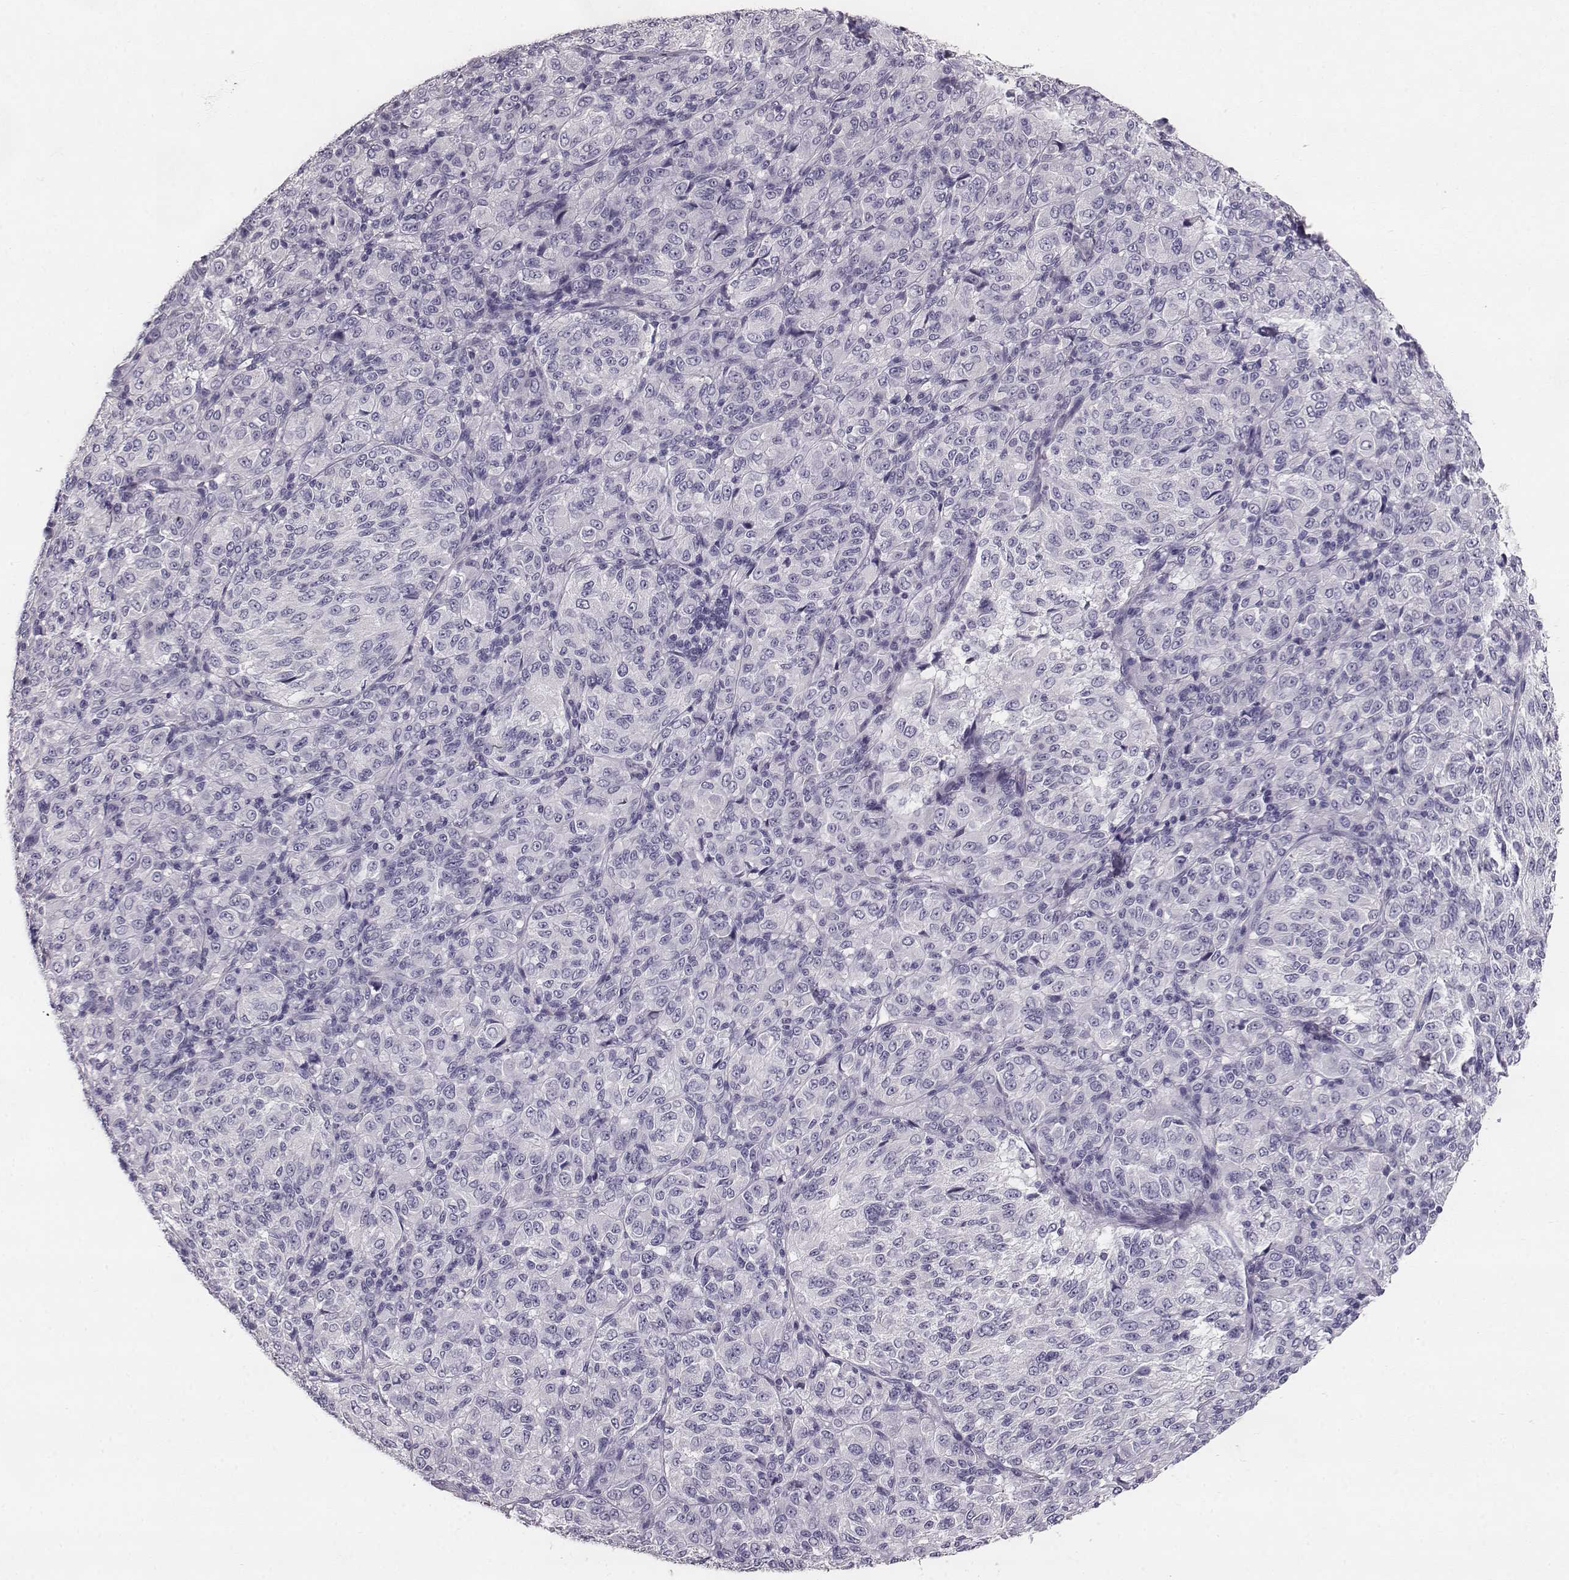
{"staining": {"intensity": "negative", "quantity": "none", "location": "none"}, "tissue": "melanoma", "cell_type": "Tumor cells", "image_type": "cancer", "snomed": [{"axis": "morphology", "description": "Malignant melanoma, Metastatic site"}, {"axis": "topography", "description": "Brain"}], "caption": "Tumor cells show no significant protein expression in malignant melanoma (metastatic site).", "gene": "NPTXR", "patient": {"sex": "female", "age": 56}}